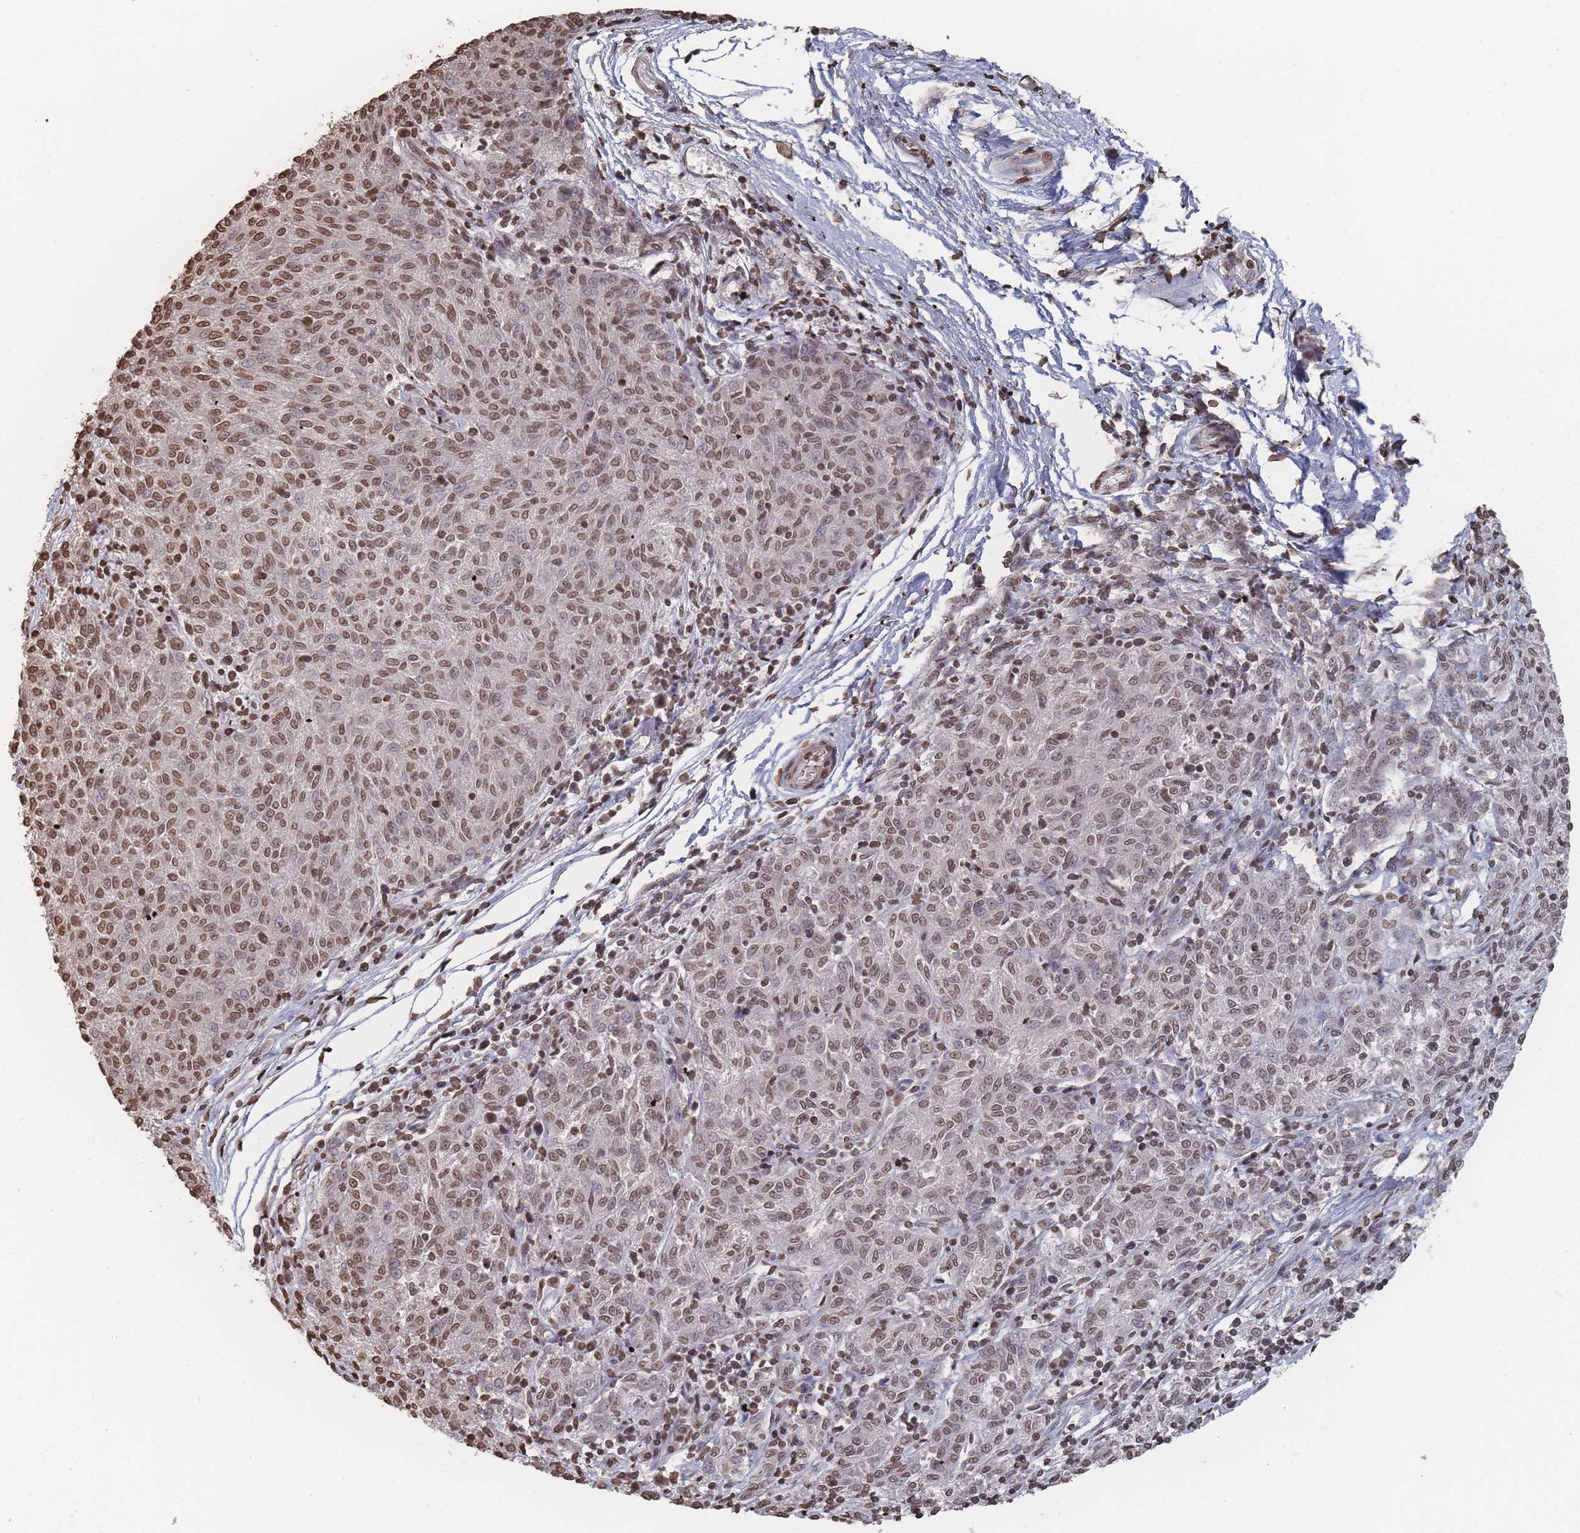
{"staining": {"intensity": "moderate", "quantity": ">75%", "location": "nuclear"}, "tissue": "melanoma", "cell_type": "Tumor cells", "image_type": "cancer", "snomed": [{"axis": "morphology", "description": "Malignant melanoma, NOS"}, {"axis": "topography", "description": "Skin"}], "caption": "About >75% of tumor cells in malignant melanoma display moderate nuclear protein positivity as visualized by brown immunohistochemical staining.", "gene": "PLEKHG5", "patient": {"sex": "female", "age": 72}}